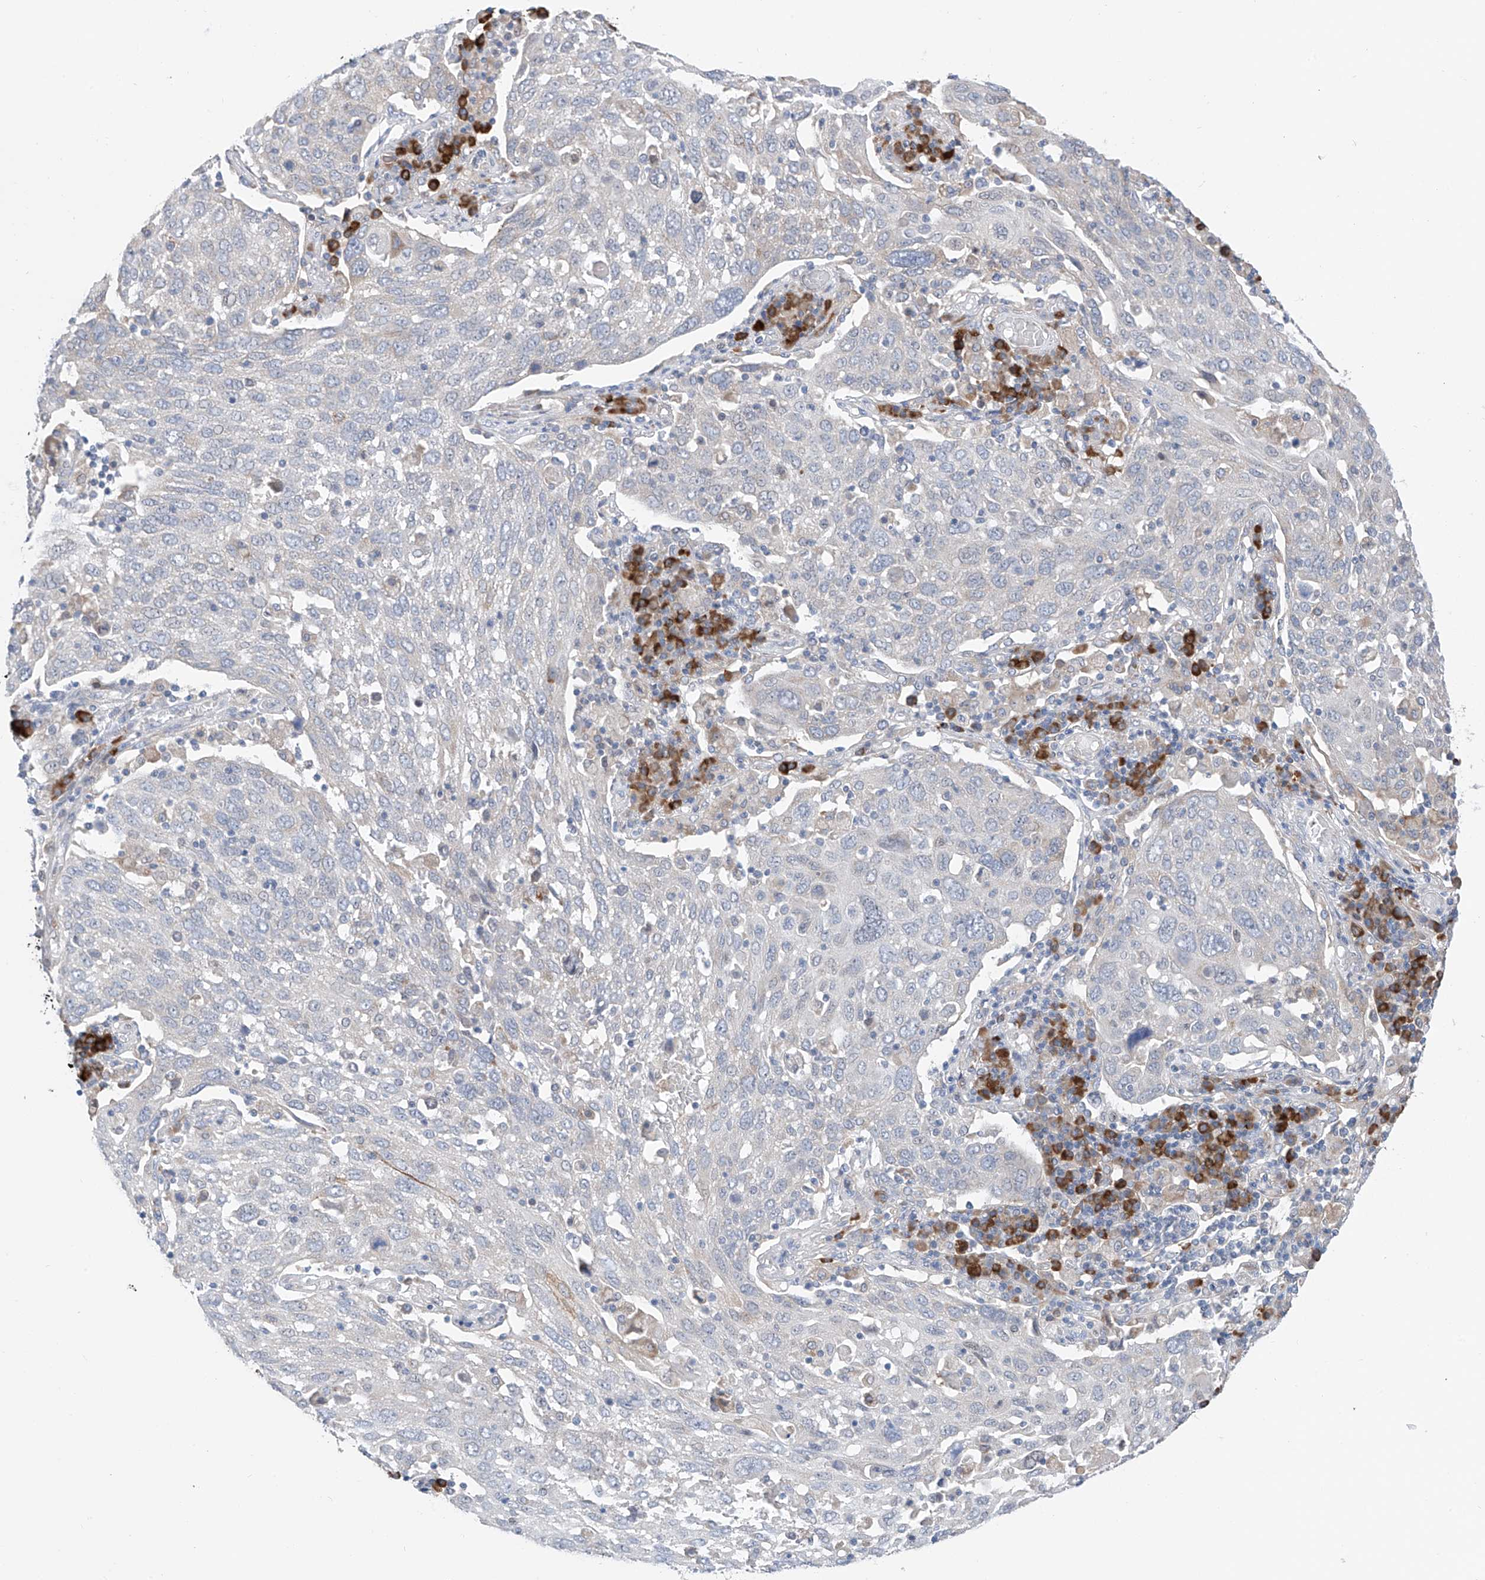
{"staining": {"intensity": "negative", "quantity": "none", "location": "none"}, "tissue": "lung cancer", "cell_type": "Tumor cells", "image_type": "cancer", "snomed": [{"axis": "morphology", "description": "Squamous cell carcinoma, NOS"}, {"axis": "topography", "description": "Lung"}], "caption": "Tumor cells are negative for brown protein staining in lung cancer.", "gene": "REC8", "patient": {"sex": "male", "age": 65}}